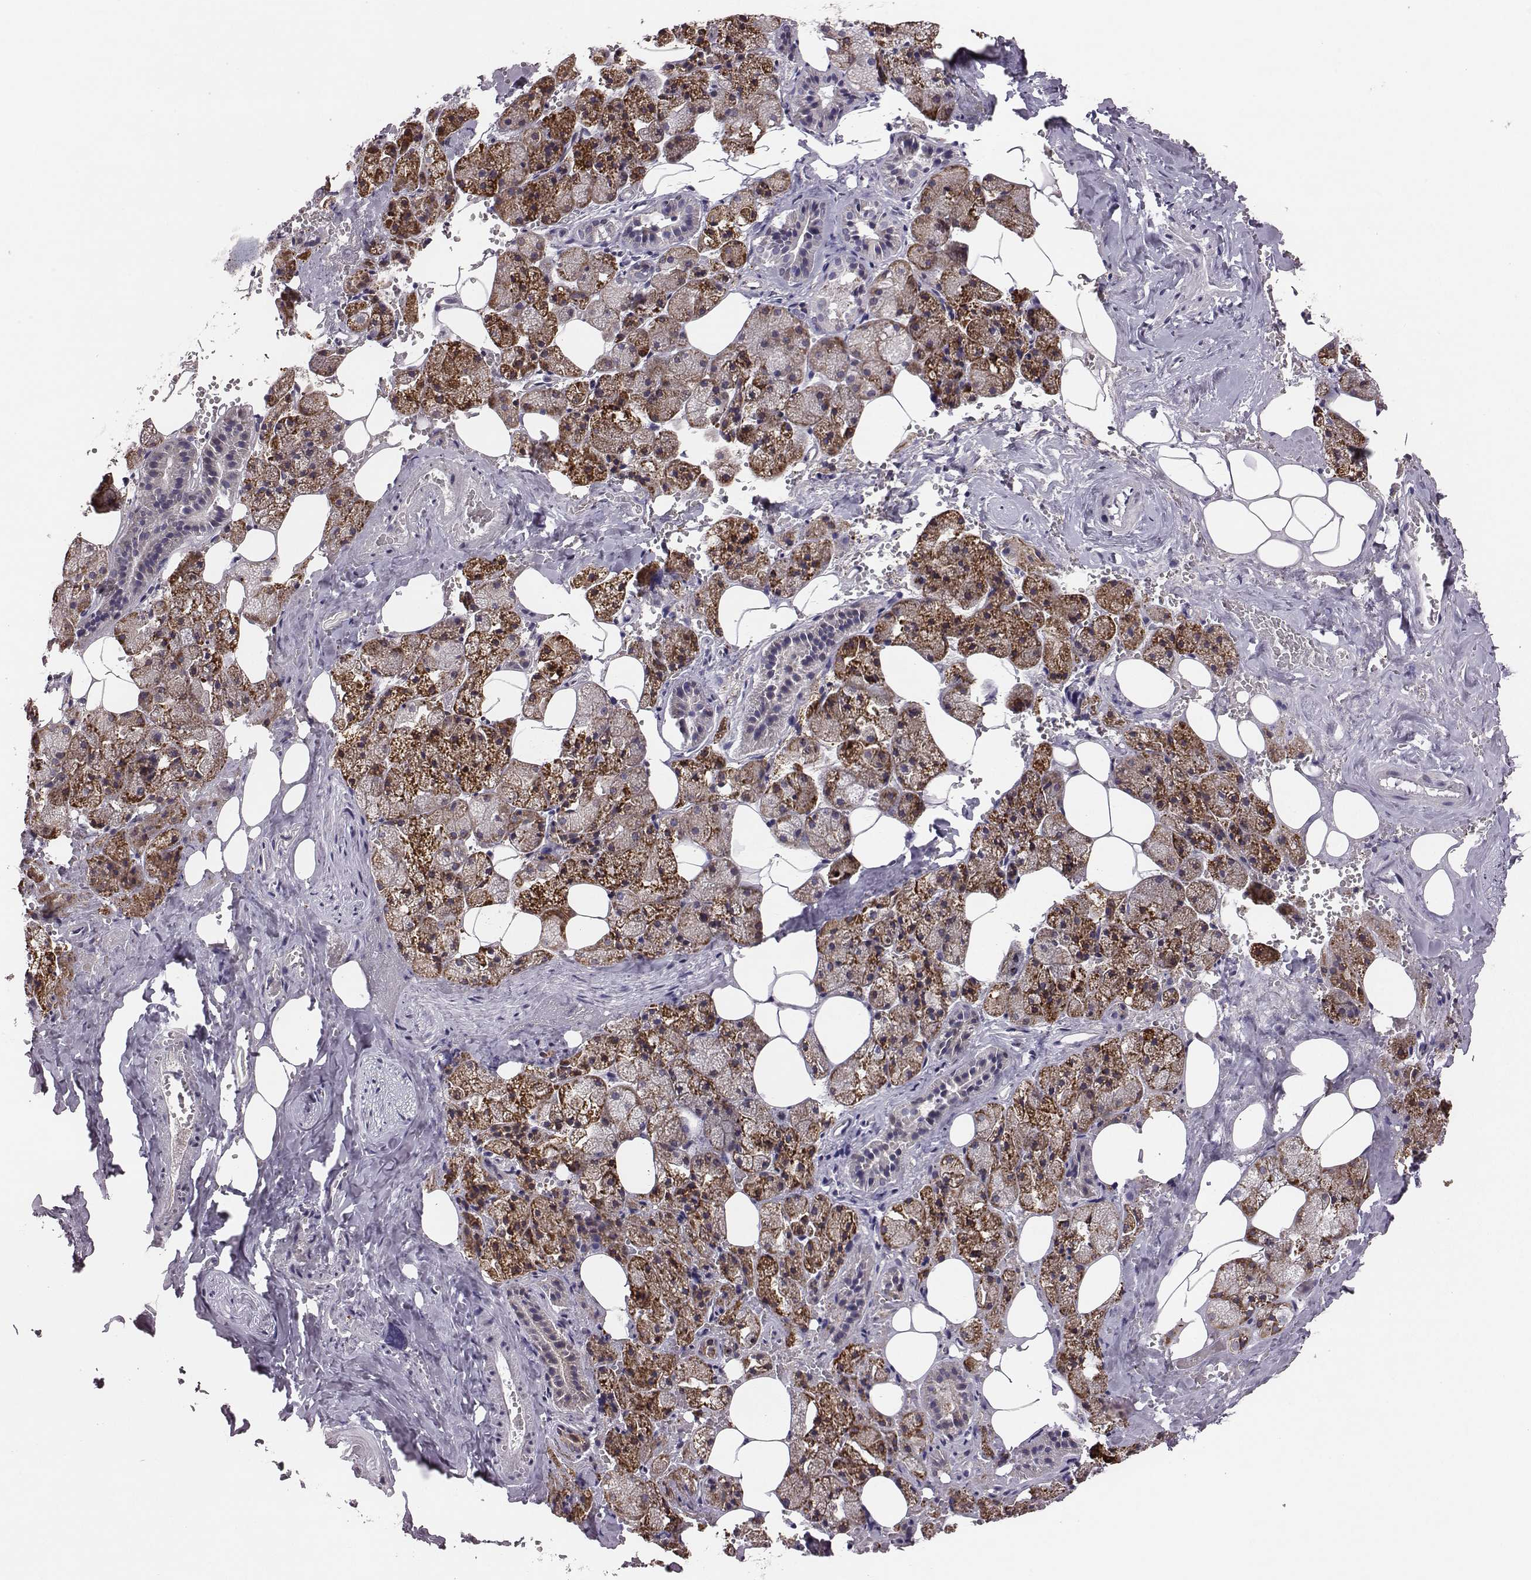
{"staining": {"intensity": "strong", "quantity": "25%-75%", "location": "cytoplasmic/membranous"}, "tissue": "salivary gland", "cell_type": "Glandular cells", "image_type": "normal", "snomed": [{"axis": "morphology", "description": "Normal tissue, NOS"}, {"axis": "topography", "description": "Salivary gland"}], "caption": "Salivary gland stained for a protein (brown) shows strong cytoplasmic/membranous positive staining in about 25%-75% of glandular cells.", "gene": "SELENOI", "patient": {"sex": "male", "age": 38}}